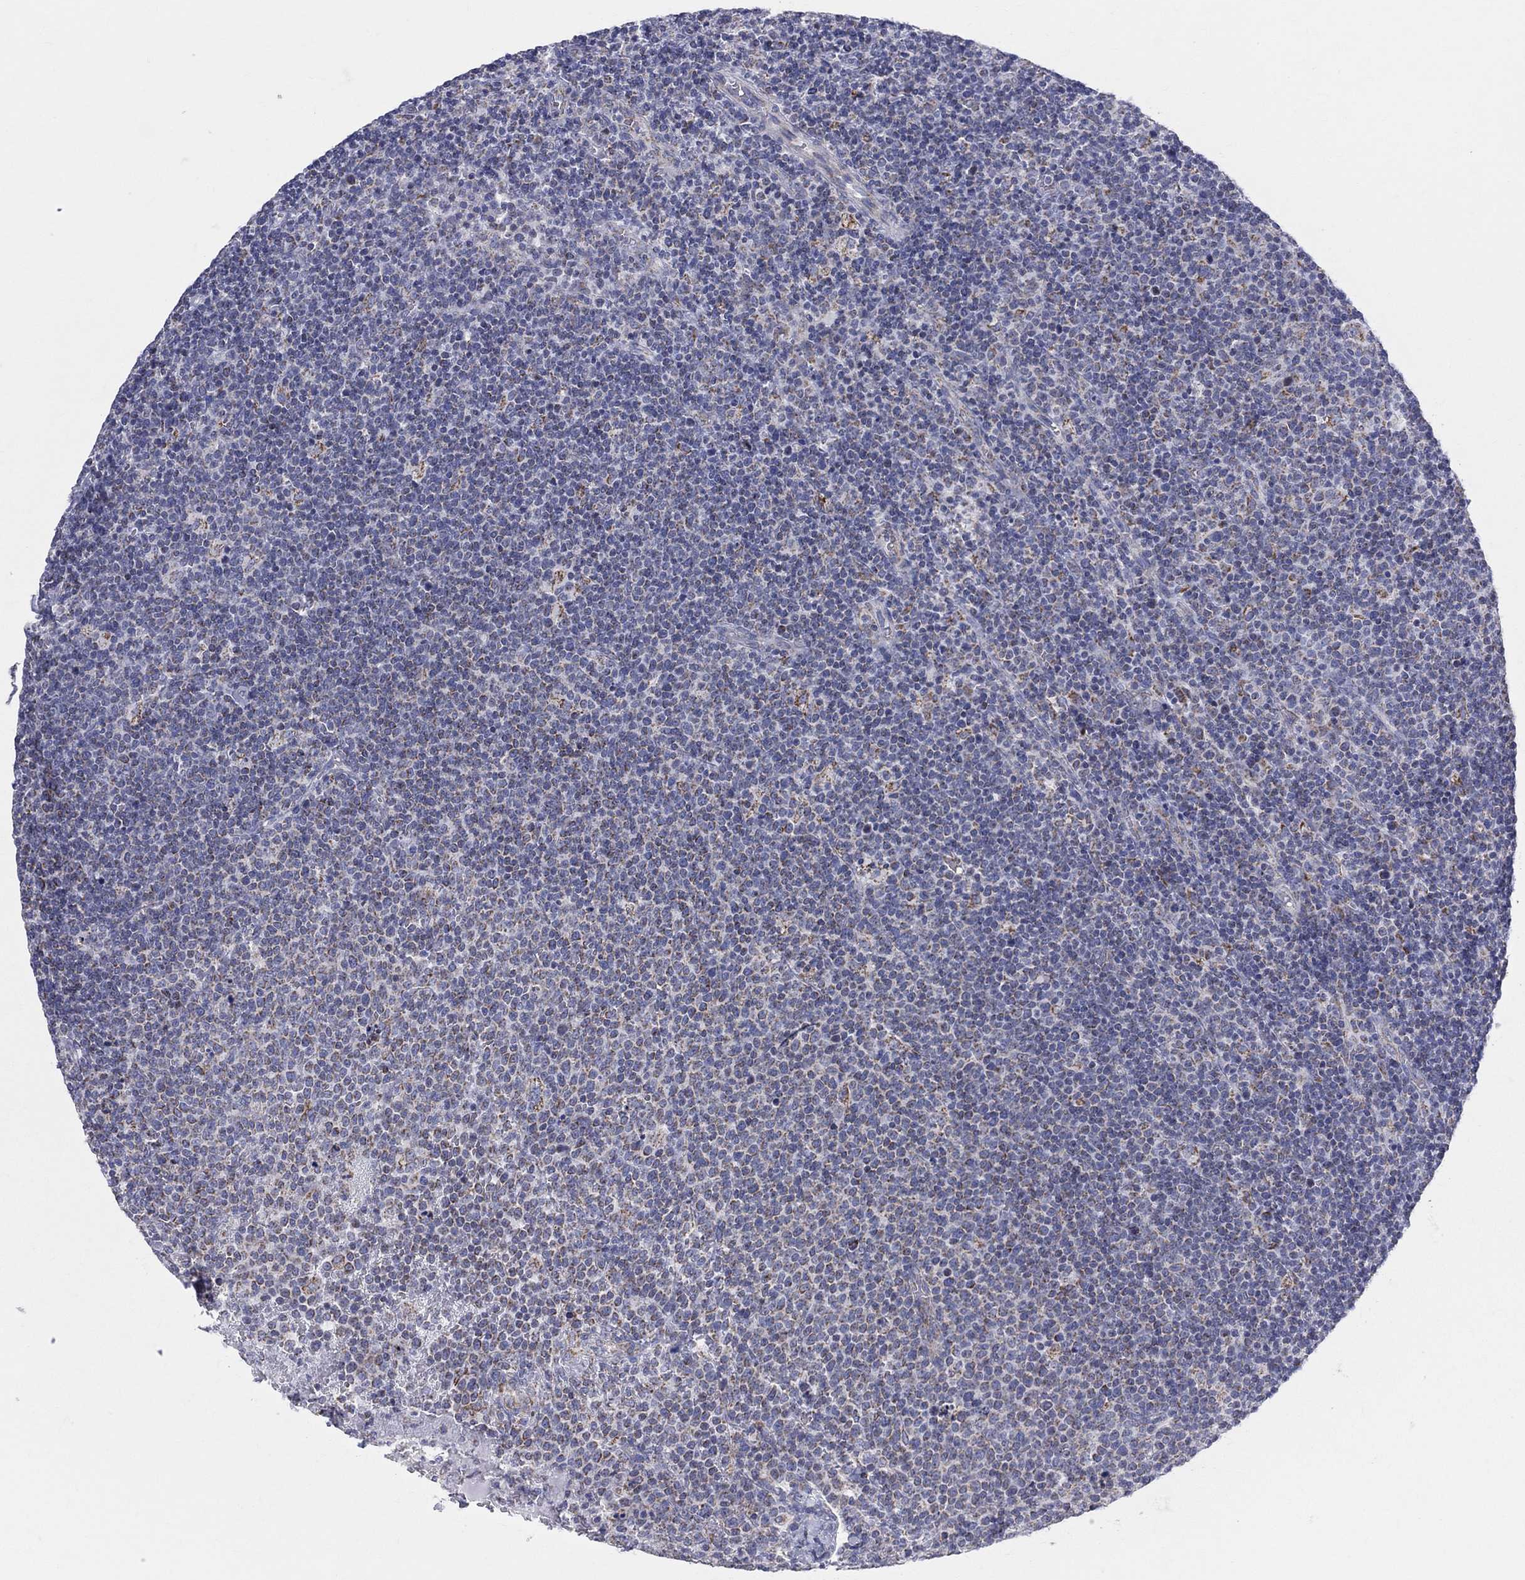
{"staining": {"intensity": "moderate", "quantity": "25%-75%", "location": "cytoplasmic/membranous"}, "tissue": "lymphoma", "cell_type": "Tumor cells", "image_type": "cancer", "snomed": [{"axis": "morphology", "description": "Malignant lymphoma, non-Hodgkin's type, High grade"}, {"axis": "topography", "description": "Lymph node"}], "caption": "Malignant lymphoma, non-Hodgkin's type (high-grade) stained with DAB (3,3'-diaminobenzidine) immunohistochemistry demonstrates medium levels of moderate cytoplasmic/membranous staining in about 25%-75% of tumor cells. (DAB (3,3'-diaminobenzidine) IHC with brightfield microscopy, high magnification).", "gene": "KISS1R", "patient": {"sex": "male", "age": 61}}